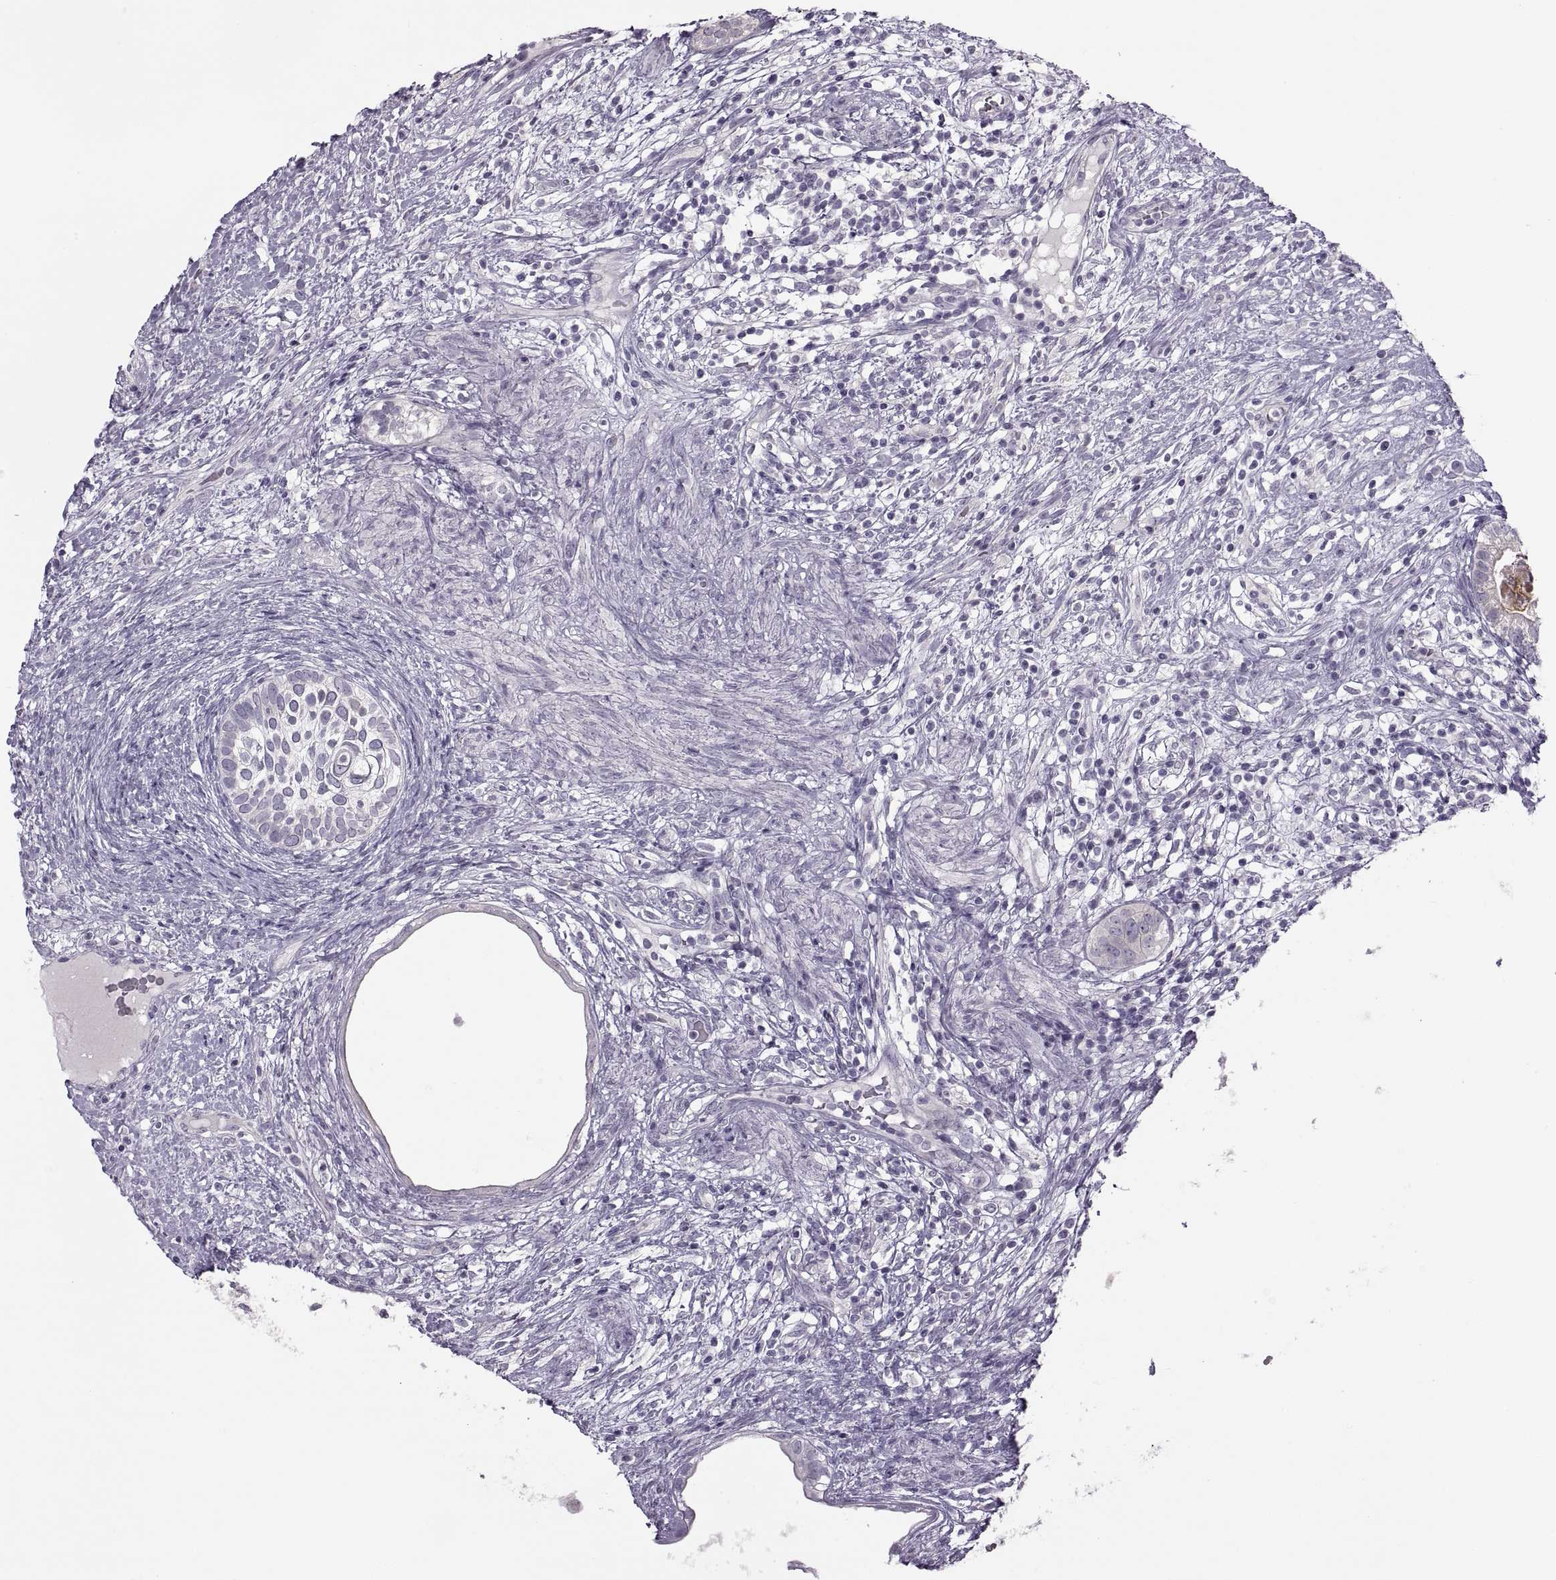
{"staining": {"intensity": "negative", "quantity": "none", "location": "none"}, "tissue": "testis cancer", "cell_type": "Tumor cells", "image_type": "cancer", "snomed": [{"axis": "morphology", "description": "Seminoma, NOS"}, {"axis": "morphology", "description": "Carcinoma, Embryonal, NOS"}, {"axis": "topography", "description": "Testis"}], "caption": "IHC of seminoma (testis) displays no expression in tumor cells. (Stains: DAB (3,3'-diaminobenzidine) immunohistochemistry (IHC) with hematoxylin counter stain, Microscopy: brightfield microscopy at high magnification).", "gene": "H2AP", "patient": {"sex": "male", "age": 41}}